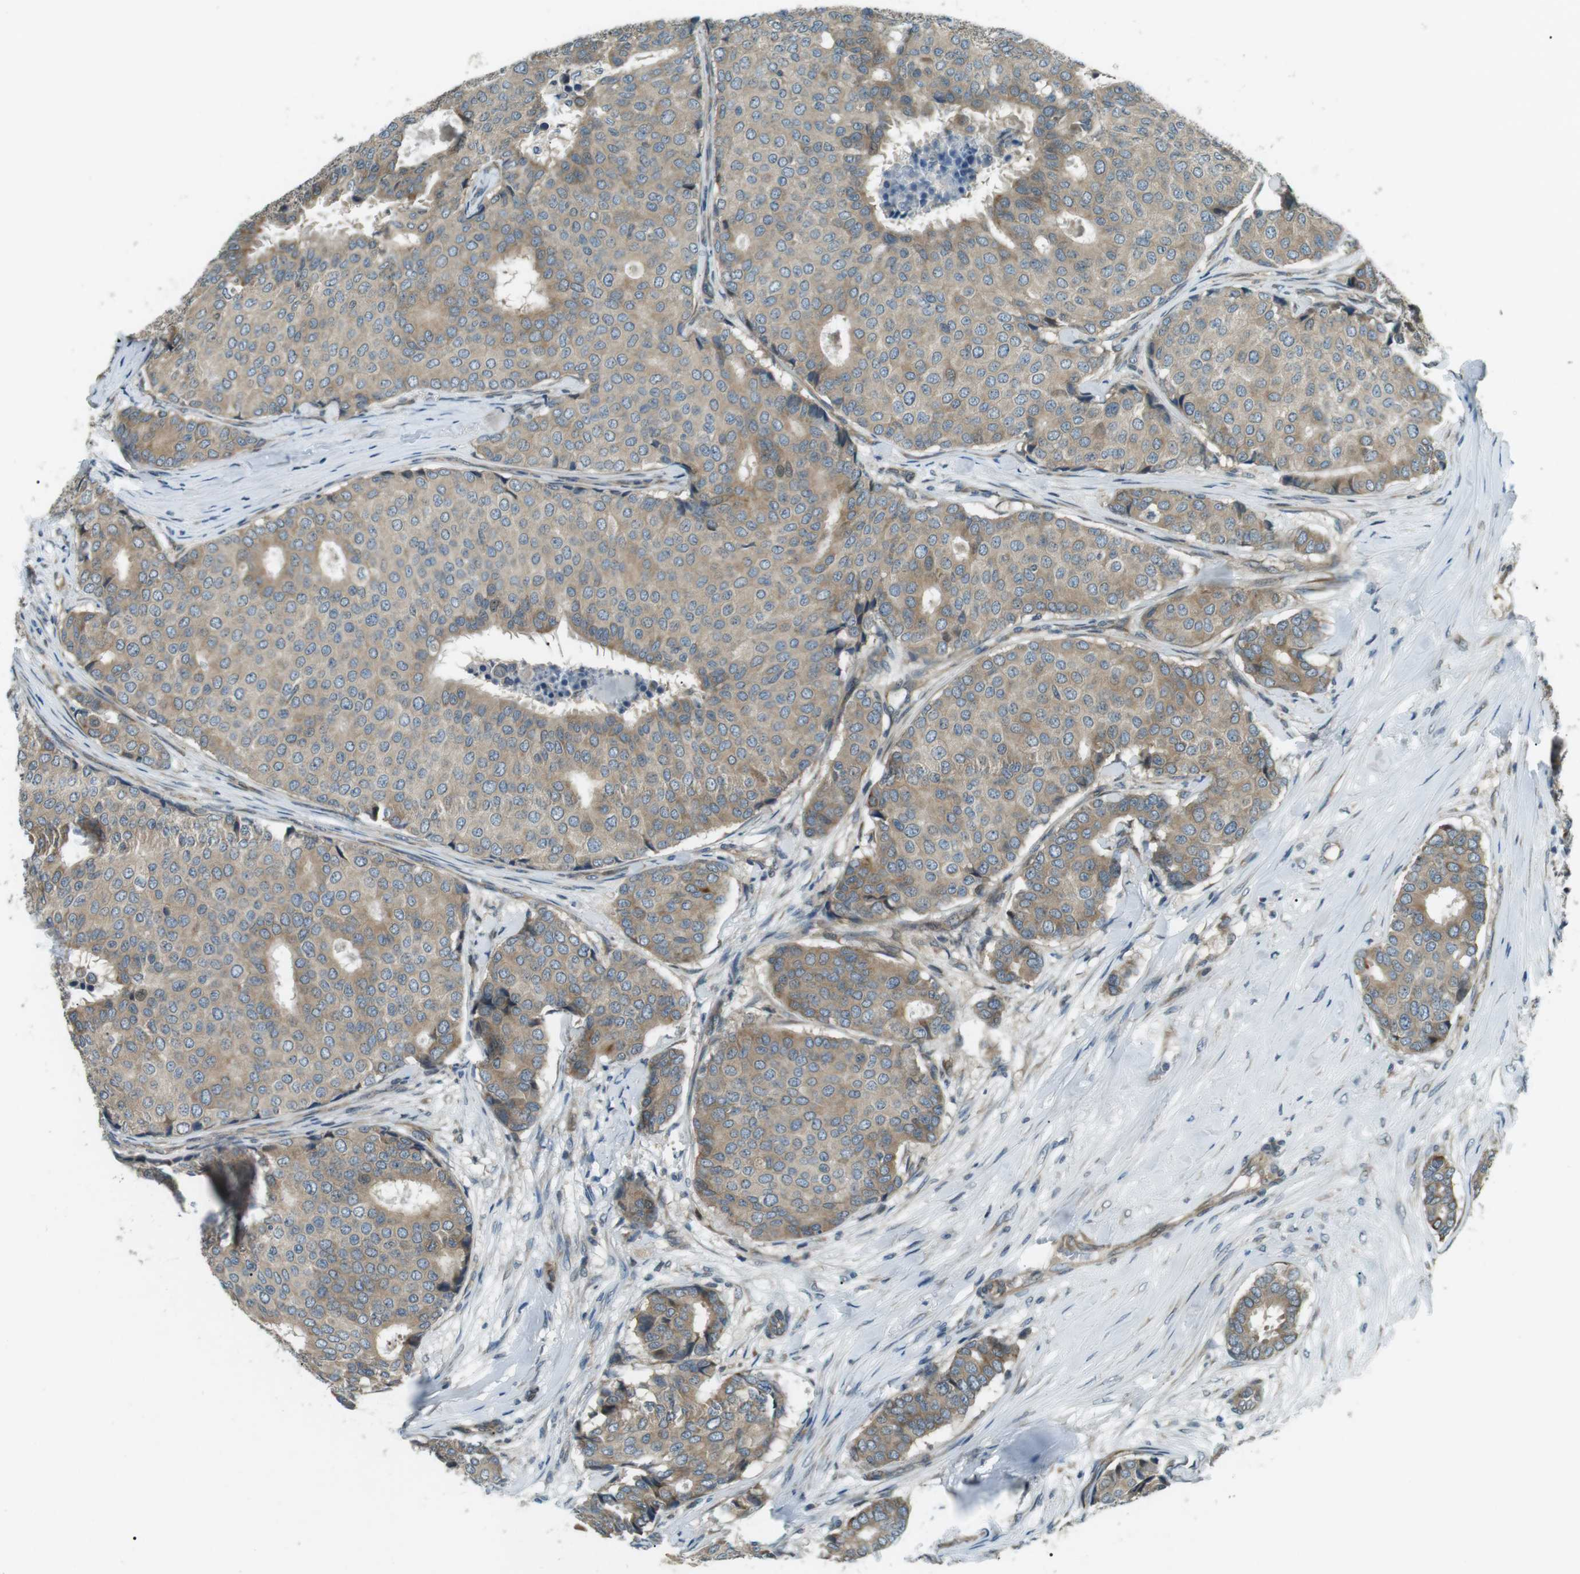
{"staining": {"intensity": "moderate", "quantity": ">75%", "location": "cytoplasmic/membranous"}, "tissue": "breast cancer", "cell_type": "Tumor cells", "image_type": "cancer", "snomed": [{"axis": "morphology", "description": "Duct carcinoma"}, {"axis": "topography", "description": "Breast"}], "caption": "This histopathology image displays IHC staining of human breast cancer (infiltrating ductal carcinoma), with medium moderate cytoplasmic/membranous positivity in approximately >75% of tumor cells.", "gene": "TMEM74", "patient": {"sex": "female", "age": 75}}